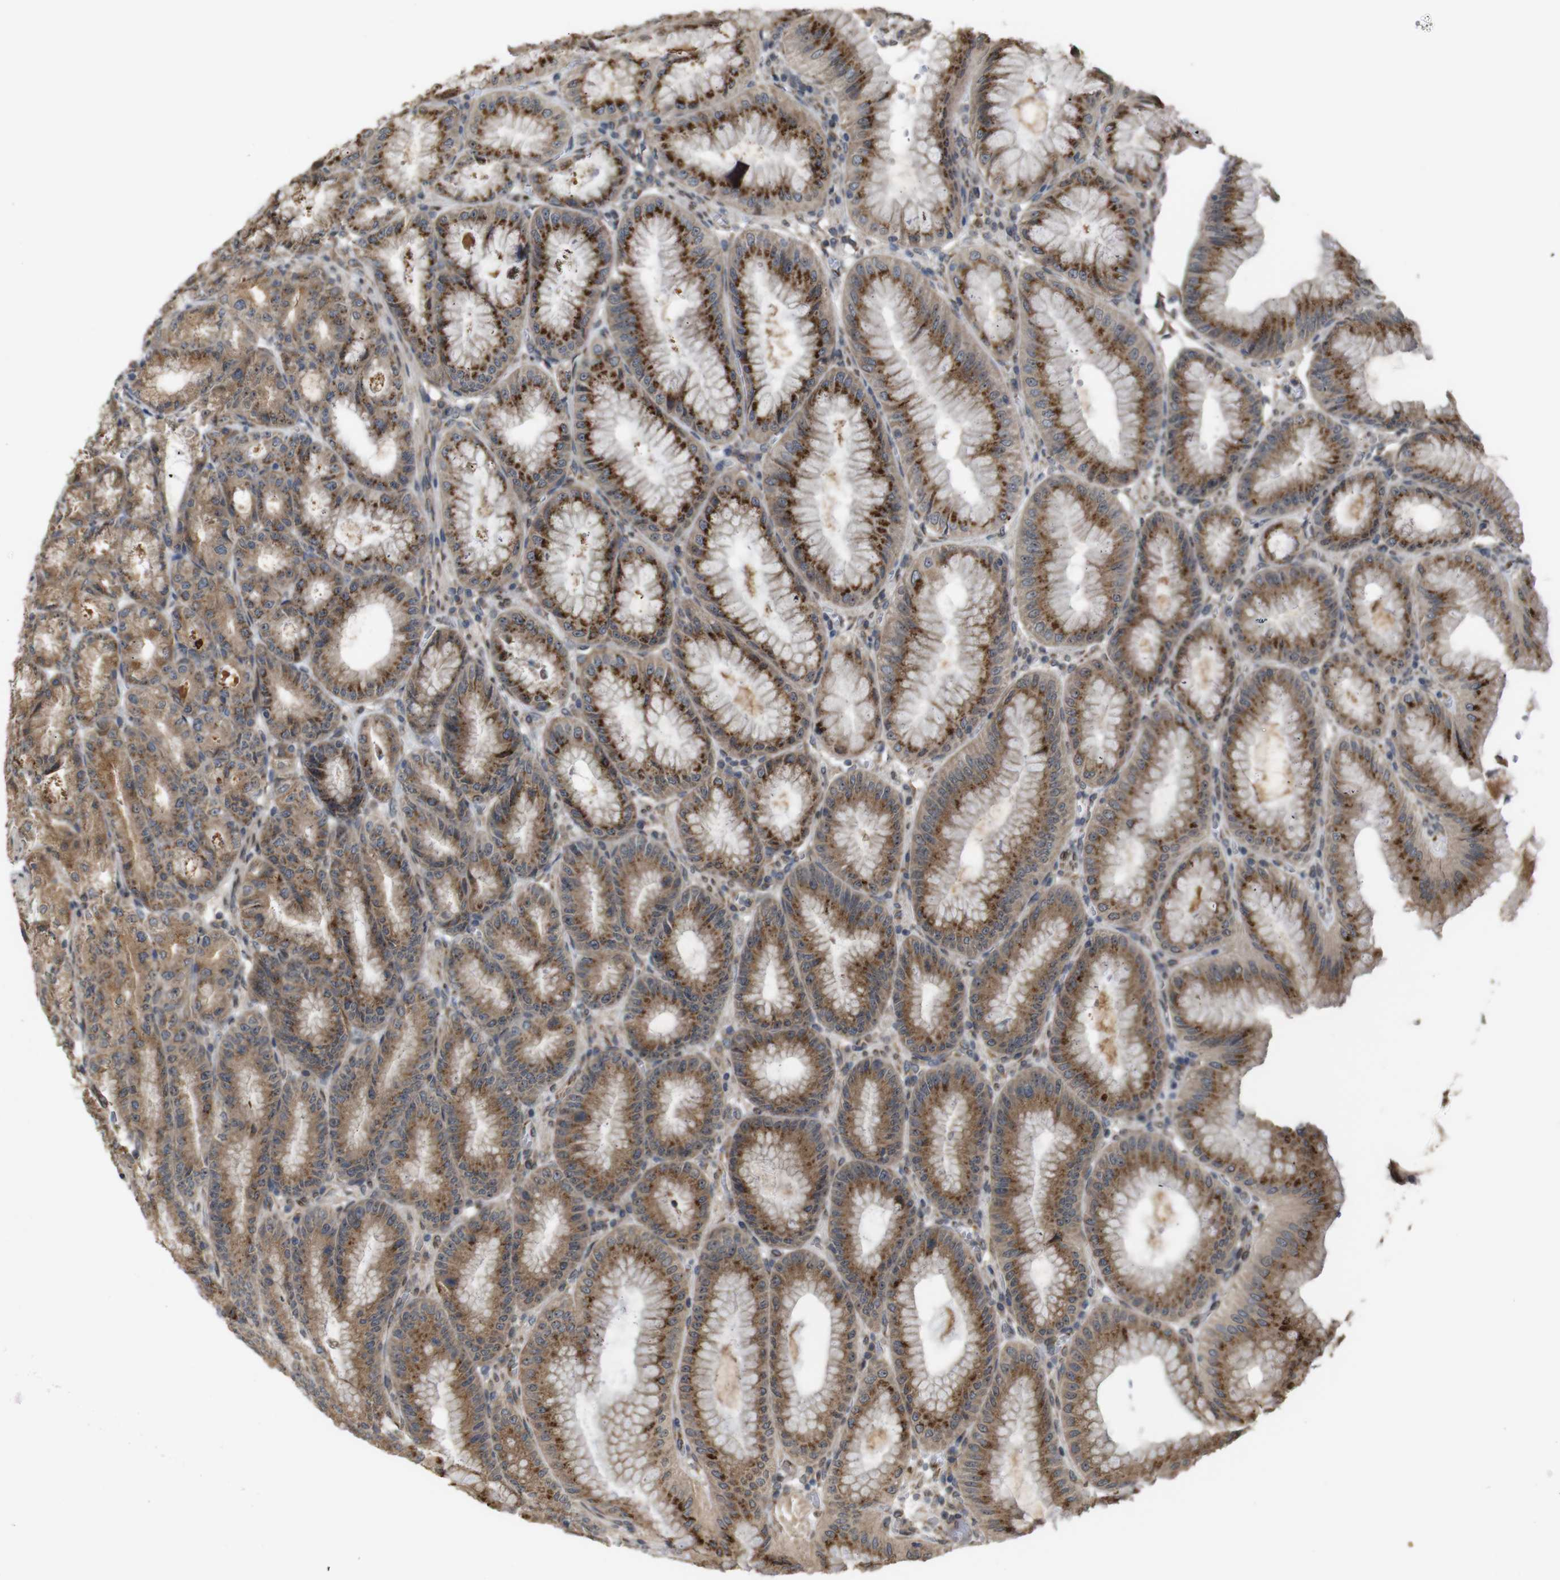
{"staining": {"intensity": "strong", "quantity": ">75%", "location": "cytoplasmic/membranous"}, "tissue": "stomach", "cell_type": "Glandular cells", "image_type": "normal", "snomed": [{"axis": "morphology", "description": "Normal tissue, NOS"}, {"axis": "topography", "description": "Stomach, lower"}], "caption": "Immunohistochemistry micrograph of unremarkable stomach: human stomach stained using IHC exhibits high levels of strong protein expression localized specifically in the cytoplasmic/membranous of glandular cells, appearing as a cytoplasmic/membranous brown color.", "gene": "EFCAB14", "patient": {"sex": "male", "age": 71}}